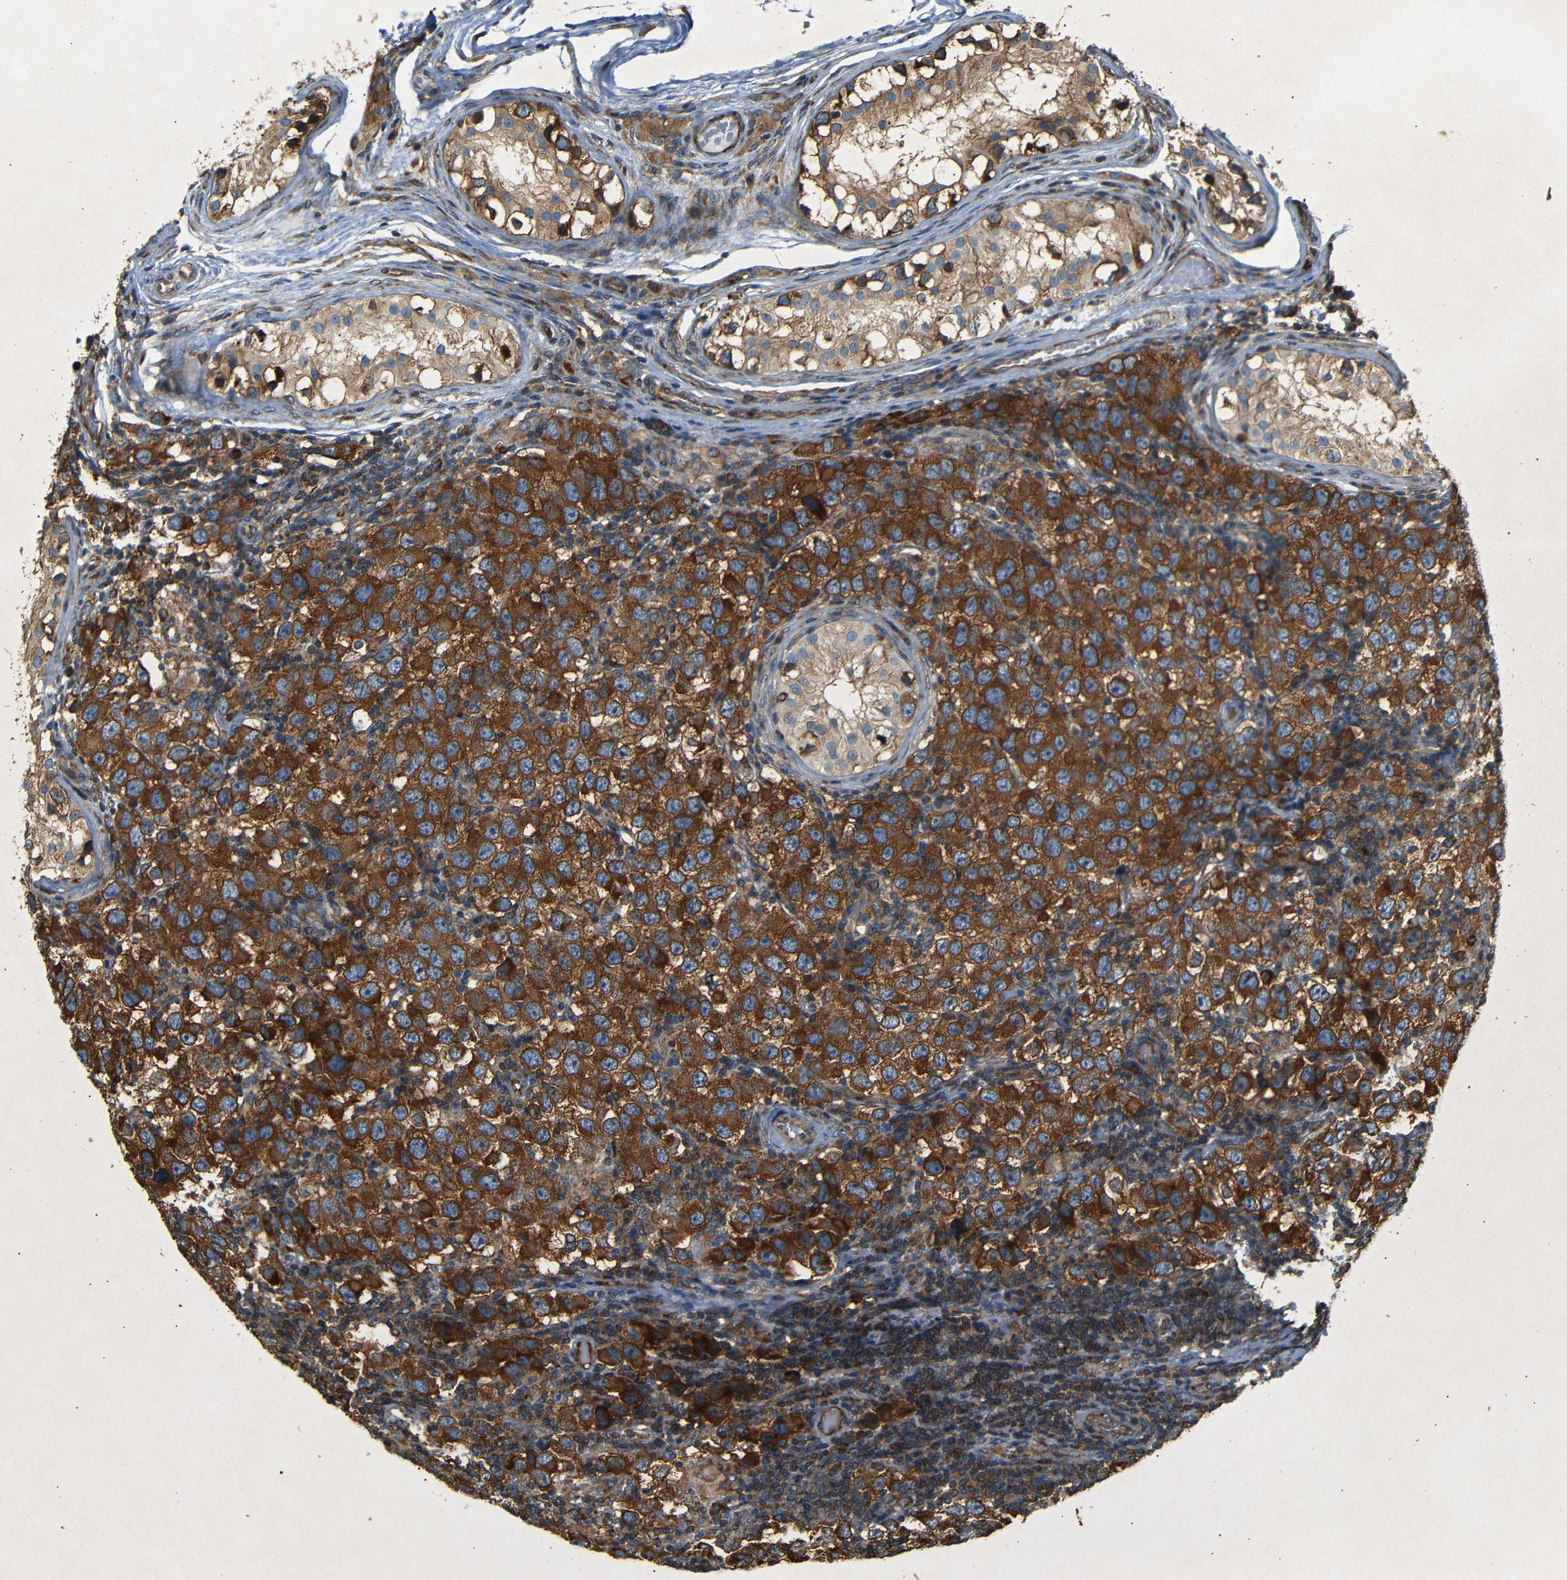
{"staining": {"intensity": "strong", "quantity": ">75%", "location": "cytoplasmic/membranous"}, "tissue": "testis cancer", "cell_type": "Tumor cells", "image_type": "cancer", "snomed": [{"axis": "morphology", "description": "Carcinoma, Embryonal, NOS"}, {"axis": "topography", "description": "Testis"}], "caption": "Immunohistochemistry (IHC) of human embryonal carcinoma (testis) displays high levels of strong cytoplasmic/membranous expression in approximately >75% of tumor cells.", "gene": "BTF3", "patient": {"sex": "male", "age": 21}}